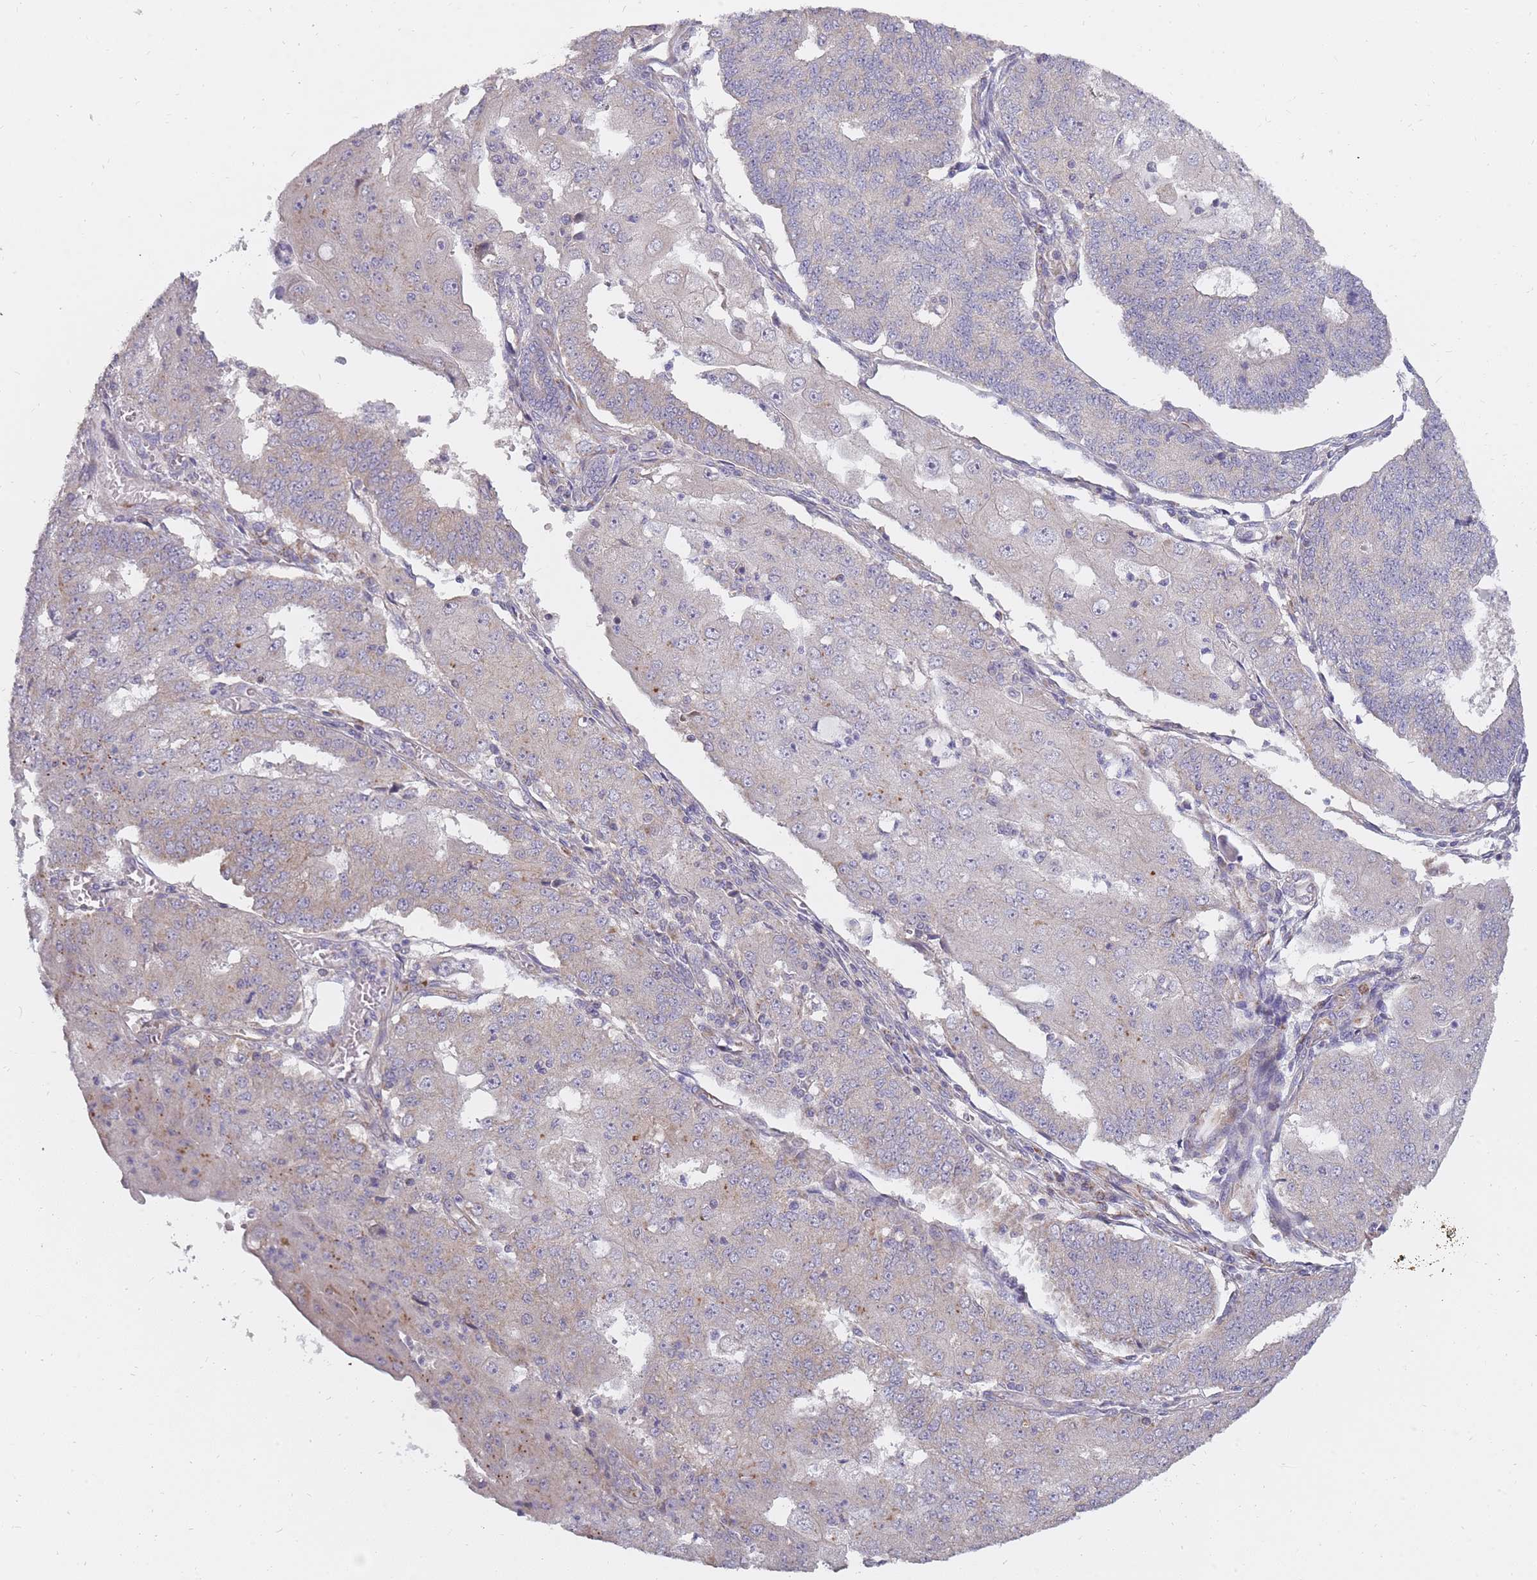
{"staining": {"intensity": "negative", "quantity": "none", "location": "none"}, "tissue": "endometrial cancer", "cell_type": "Tumor cells", "image_type": "cancer", "snomed": [{"axis": "morphology", "description": "Adenocarcinoma, NOS"}, {"axis": "topography", "description": "Endometrium"}], "caption": "Immunohistochemistry (IHC) micrograph of endometrial cancer stained for a protein (brown), which demonstrates no staining in tumor cells.", "gene": "ALKBH4", "patient": {"sex": "female", "age": 56}}